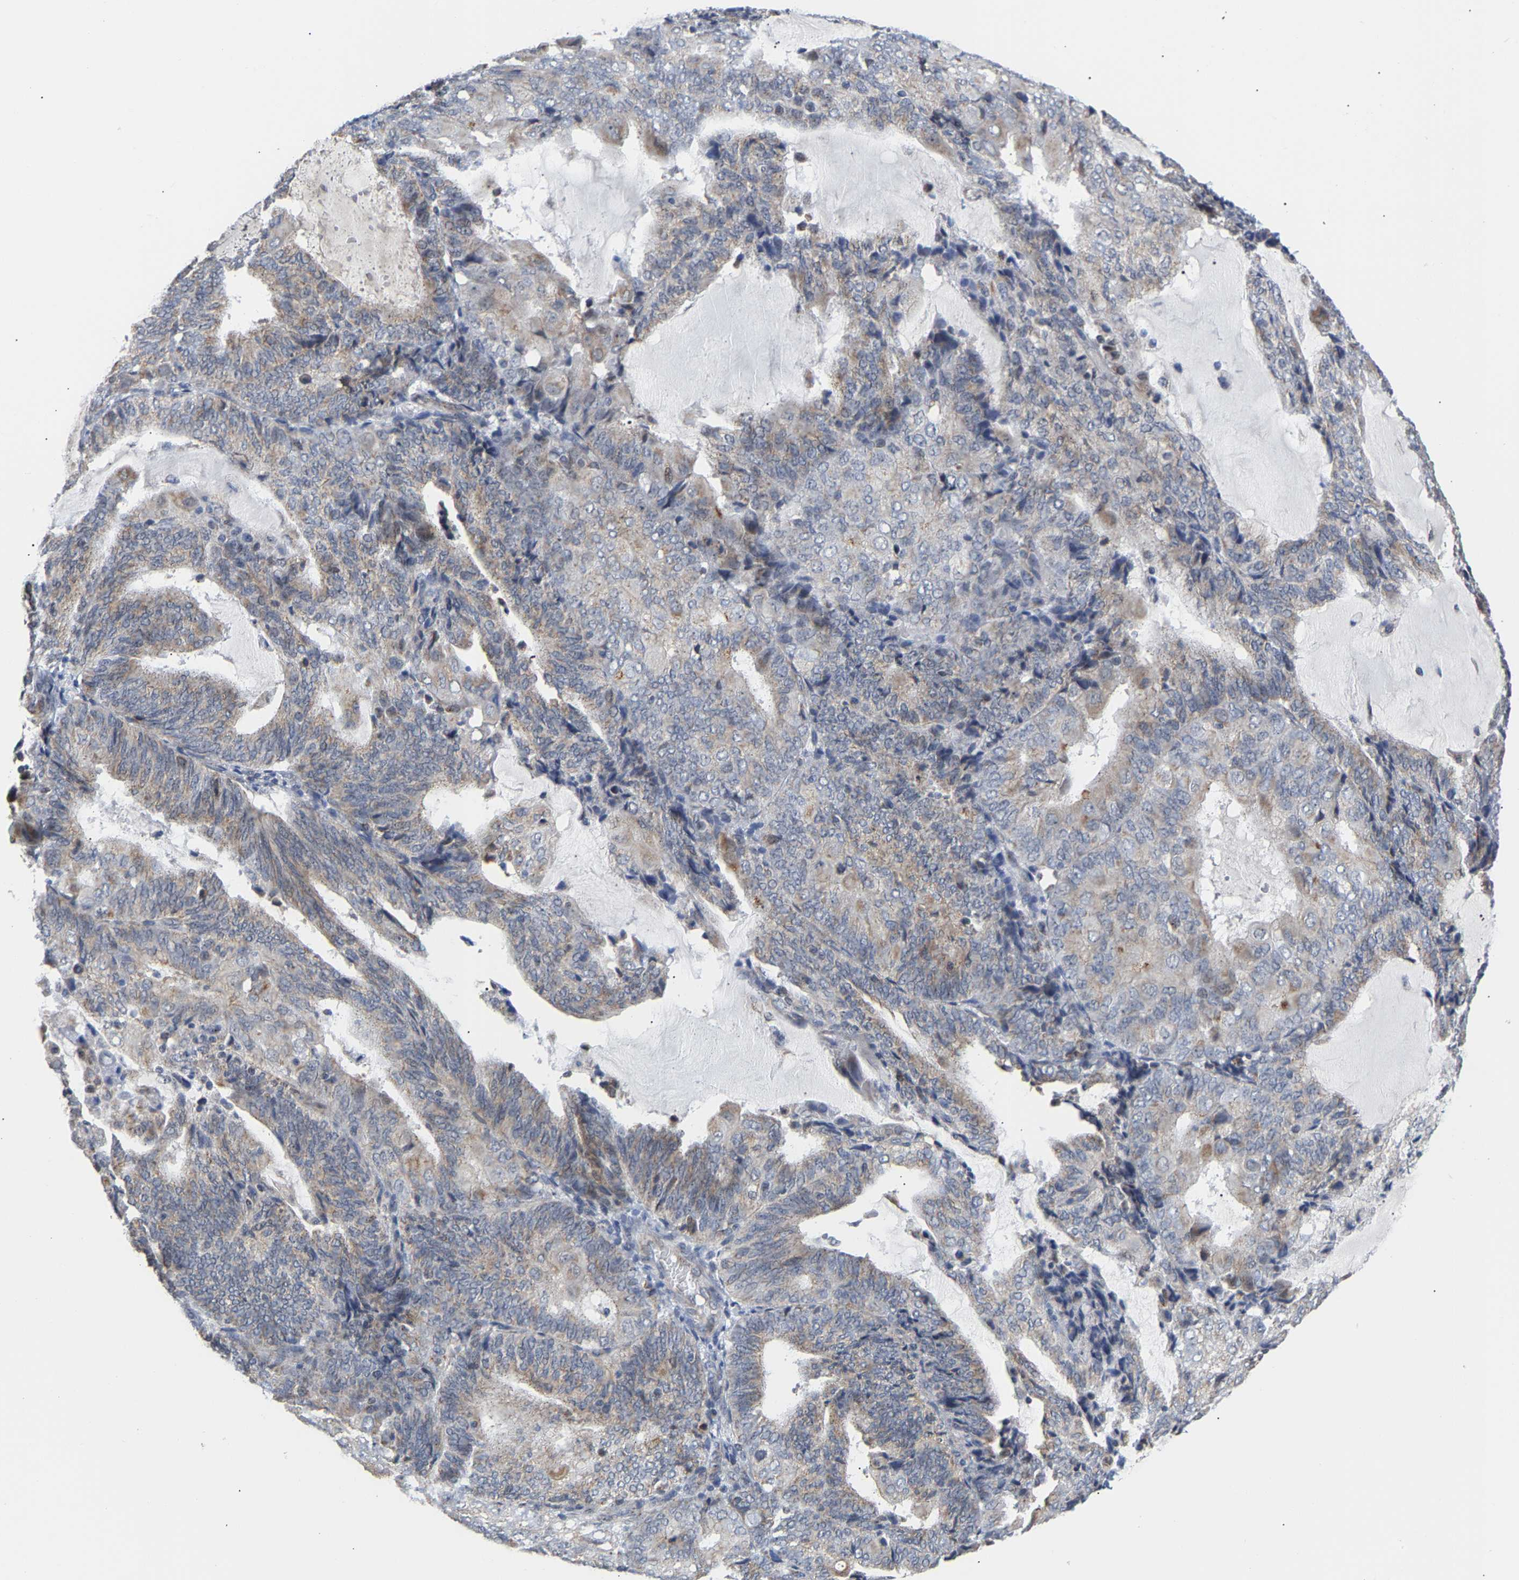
{"staining": {"intensity": "weak", "quantity": ">75%", "location": "cytoplasmic/membranous"}, "tissue": "endometrial cancer", "cell_type": "Tumor cells", "image_type": "cancer", "snomed": [{"axis": "morphology", "description": "Adenocarcinoma, NOS"}, {"axis": "topography", "description": "Endometrium"}], "caption": "Brown immunohistochemical staining in endometrial cancer (adenocarcinoma) reveals weak cytoplasmic/membranous positivity in approximately >75% of tumor cells.", "gene": "PCNT", "patient": {"sex": "female", "age": 81}}